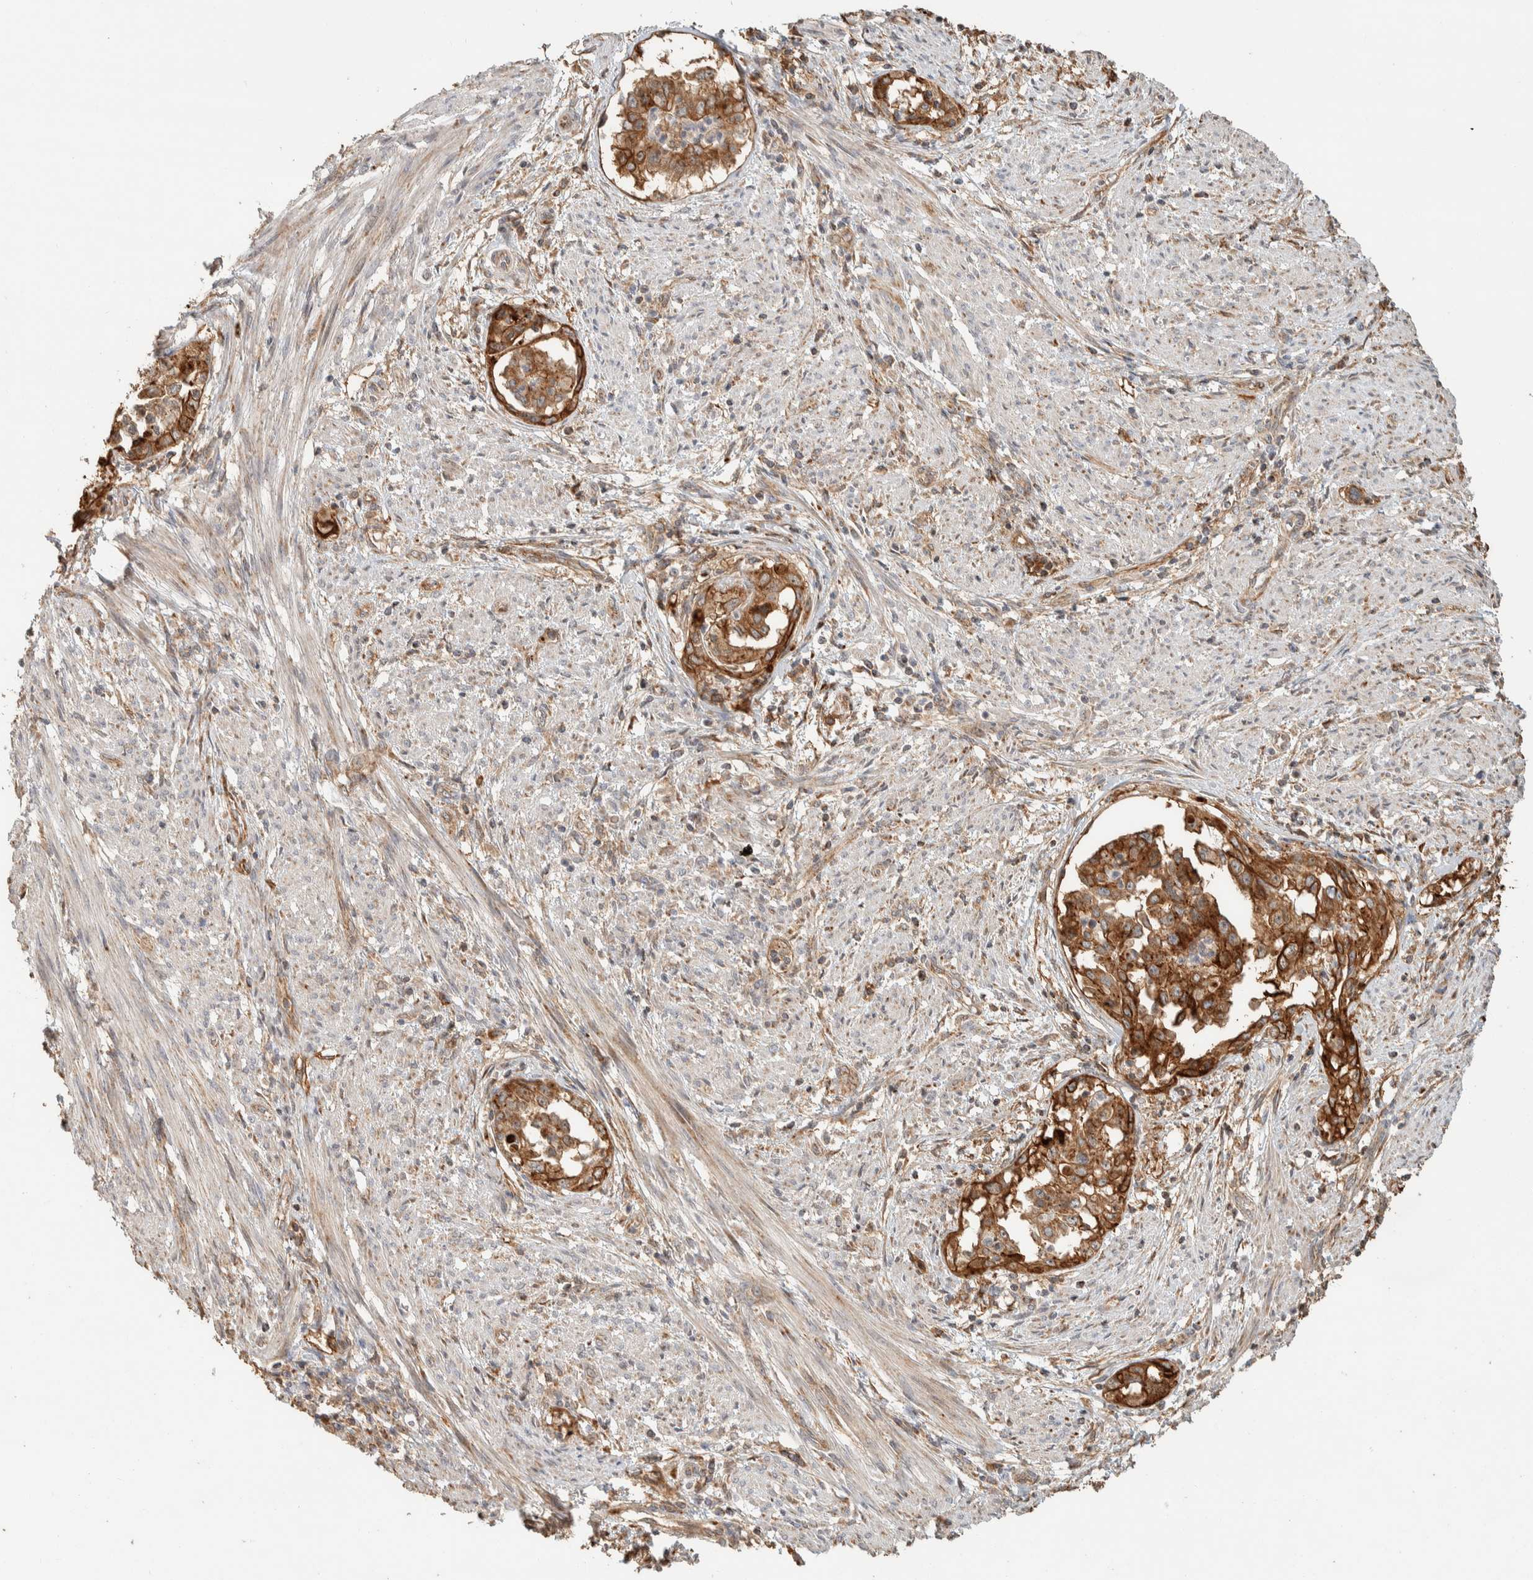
{"staining": {"intensity": "strong", "quantity": ">75%", "location": "cytoplasmic/membranous"}, "tissue": "endometrial cancer", "cell_type": "Tumor cells", "image_type": "cancer", "snomed": [{"axis": "morphology", "description": "Adenocarcinoma, NOS"}, {"axis": "topography", "description": "Endometrium"}], "caption": "Human endometrial adenocarcinoma stained with a brown dye displays strong cytoplasmic/membranous positive expression in approximately >75% of tumor cells.", "gene": "KIF9", "patient": {"sex": "female", "age": 85}}